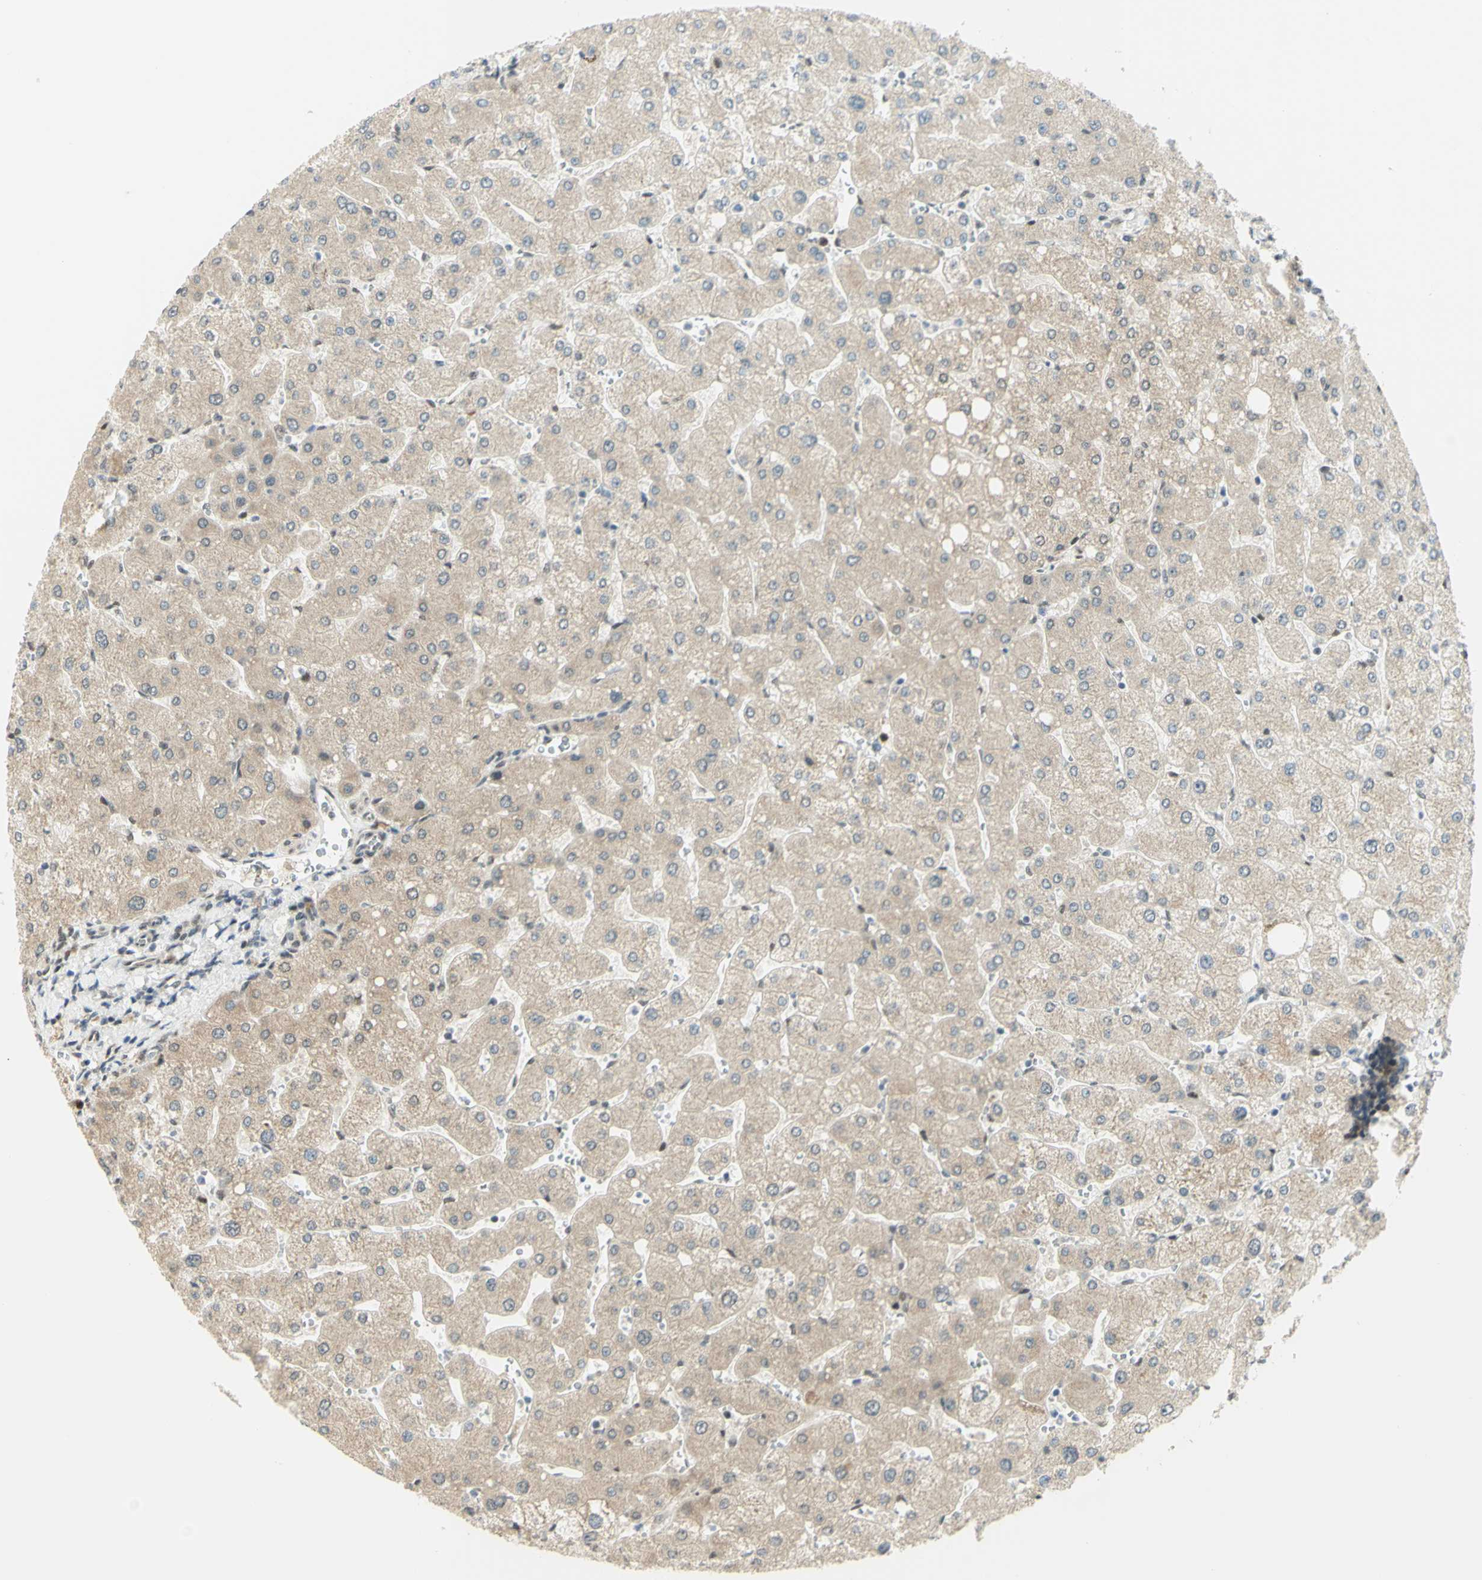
{"staining": {"intensity": "weak", "quantity": ">75%", "location": "cytoplasmic/membranous"}, "tissue": "liver", "cell_type": "Hepatocytes", "image_type": "normal", "snomed": [{"axis": "morphology", "description": "Normal tissue, NOS"}, {"axis": "topography", "description": "Liver"}], "caption": "Immunohistochemical staining of normal human liver demonstrates >75% levels of weak cytoplasmic/membranous protein positivity in about >75% of hepatocytes.", "gene": "DDX1", "patient": {"sex": "male", "age": 55}}